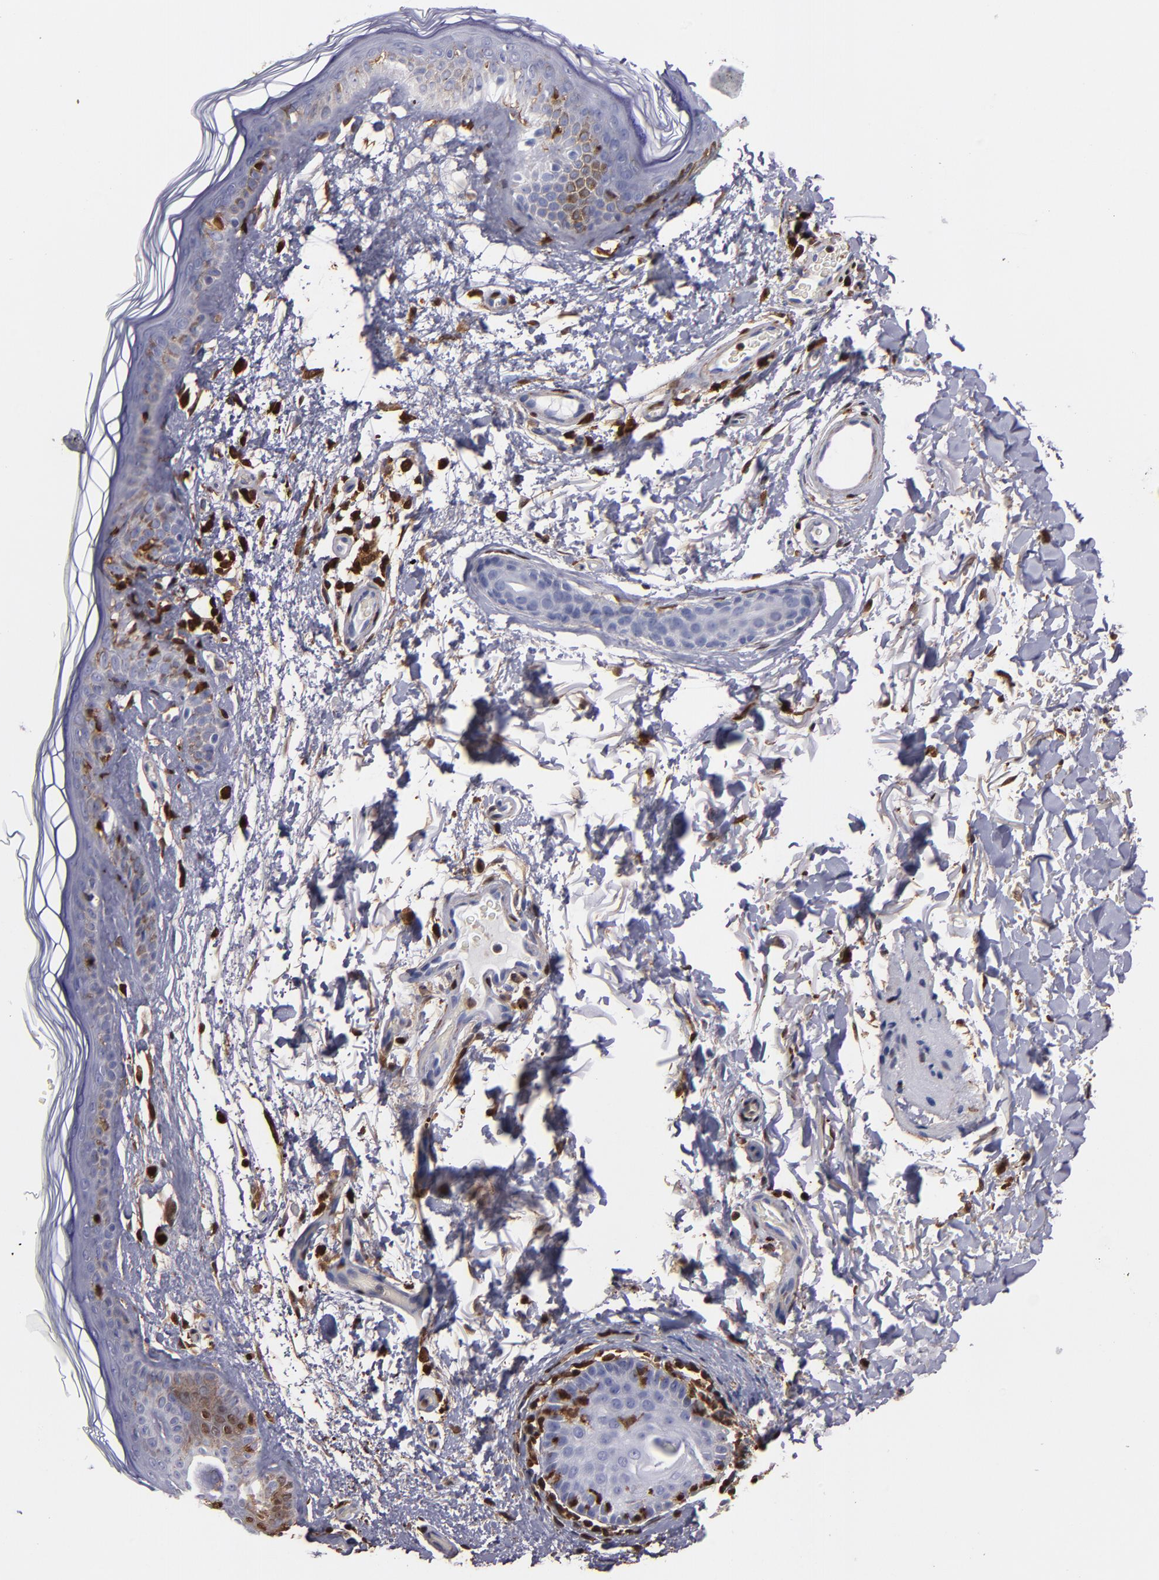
{"staining": {"intensity": "moderate", "quantity": ">75%", "location": "nuclear"}, "tissue": "skin", "cell_type": "Fibroblasts", "image_type": "normal", "snomed": [{"axis": "morphology", "description": "Normal tissue, NOS"}, {"axis": "topography", "description": "Skin"}], "caption": "A high-resolution micrograph shows immunohistochemistry staining of unremarkable skin, which exhibits moderate nuclear expression in approximately >75% of fibroblasts. (Brightfield microscopy of DAB IHC at high magnification).", "gene": "S100A4", "patient": {"sex": "male", "age": 63}}